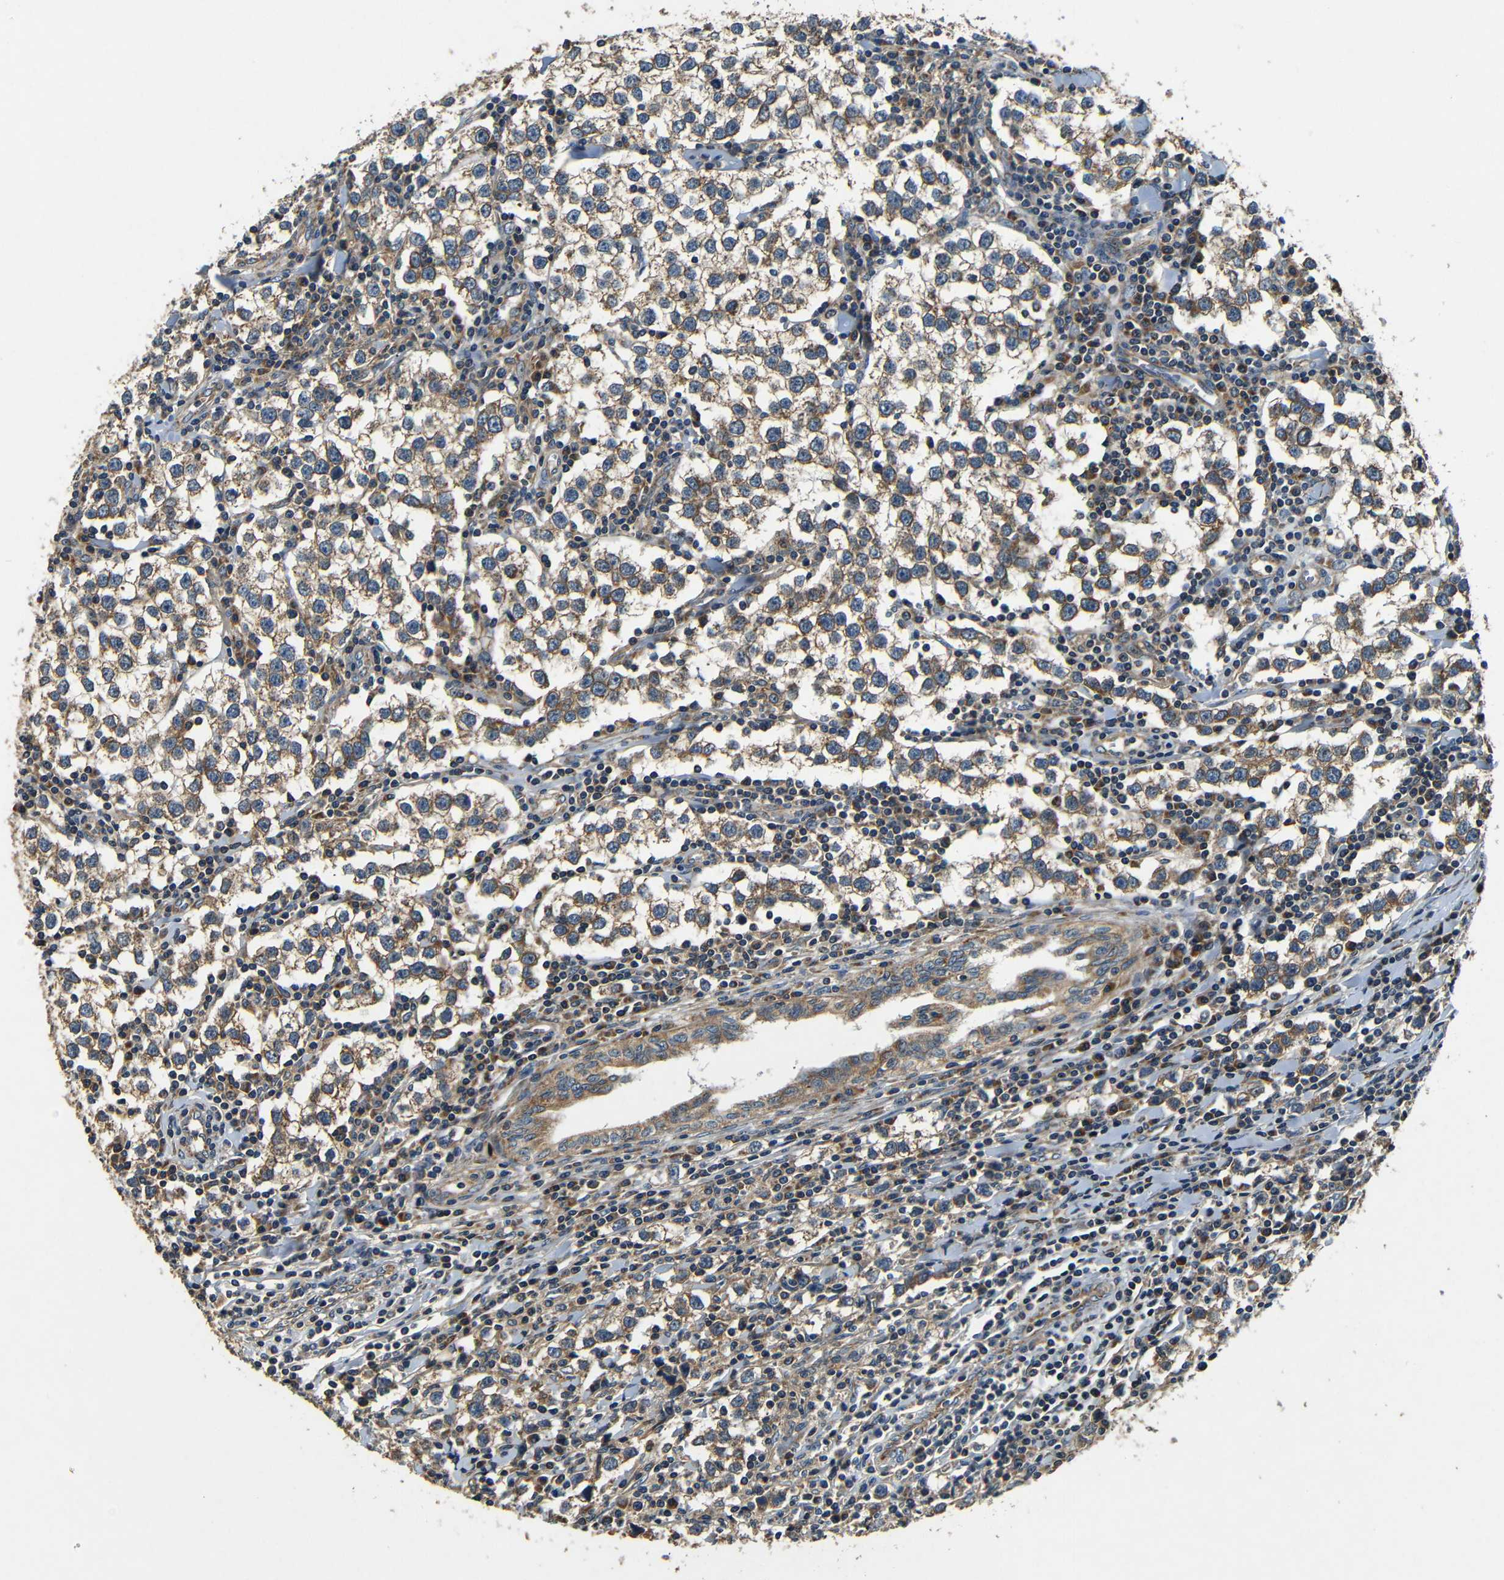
{"staining": {"intensity": "weak", "quantity": ">75%", "location": "cytoplasmic/membranous"}, "tissue": "testis cancer", "cell_type": "Tumor cells", "image_type": "cancer", "snomed": [{"axis": "morphology", "description": "Seminoma, NOS"}, {"axis": "morphology", "description": "Carcinoma, Embryonal, NOS"}, {"axis": "topography", "description": "Testis"}], "caption": "Immunohistochemical staining of human testis cancer demonstrates low levels of weak cytoplasmic/membranous protein positivity in approximately >75% of tumor cells.", "gene": "MTX1", "patient": {"sex": "male", "age": 36}}